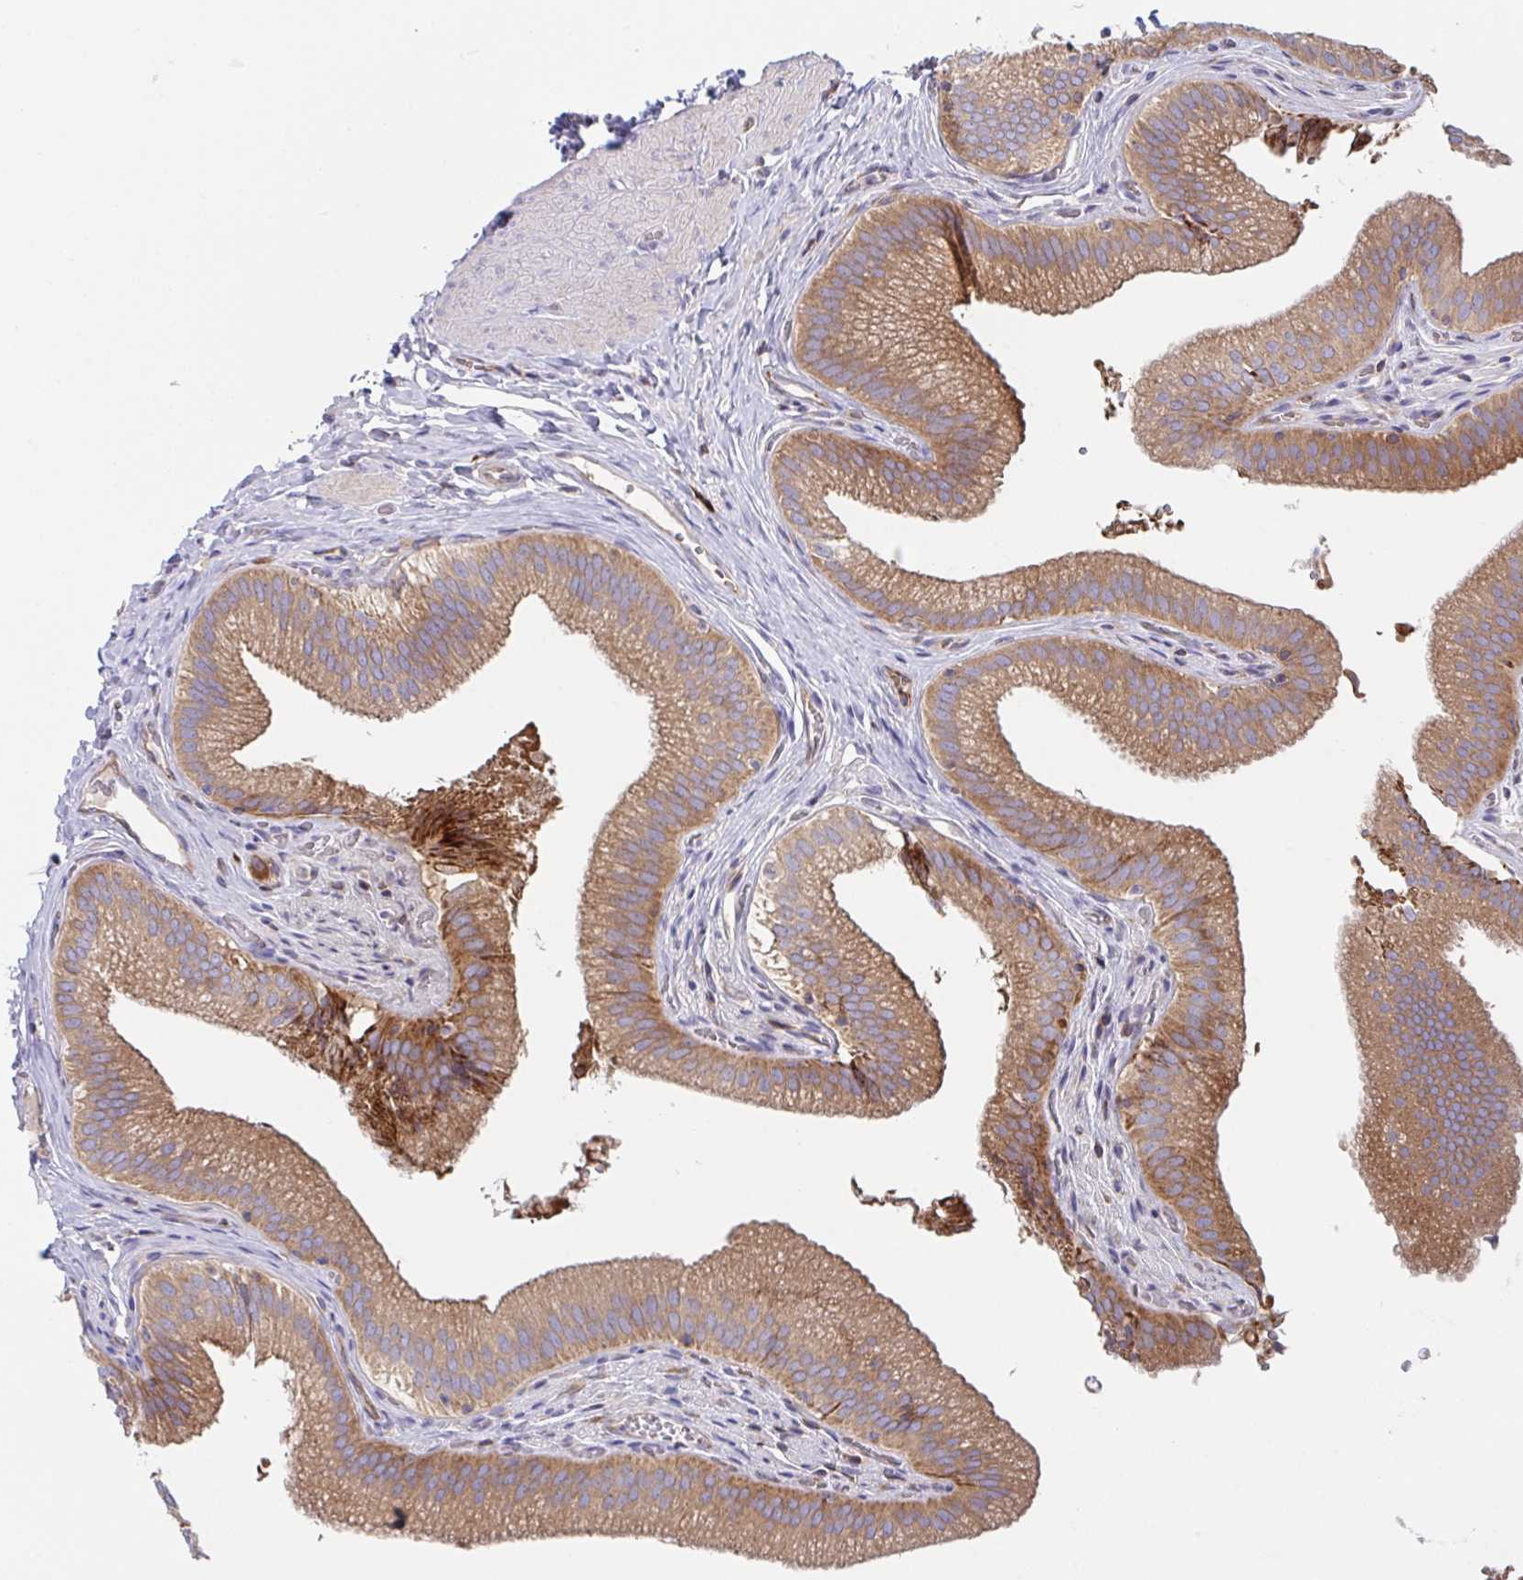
{"staining": {"intensity": "moderate", "quantity": ">75%", "location": "cytoplasmic/membranous"}, "tissue": "gallbladder", "cell_type": "Glandular cells", "image_type": "normal", "snomed": [{"axis": "morphology", "description": "Normal tissue, NOS"}, {"axis": "topography", "description": "Gallbladder"}, {"axis": "topography", "description": "Peripheral nerve tissue"}], "caption": "DAB immunohistochemical staining of benign human gallbladder demonstrates moderate cytoplasmic/membranous protein positivity in about >75% of glandular cells. (DAB IHC with brightfield microscopy, high magnification).", "gene": "YARS2", "patient": {"sex": "male", "age": 17}}